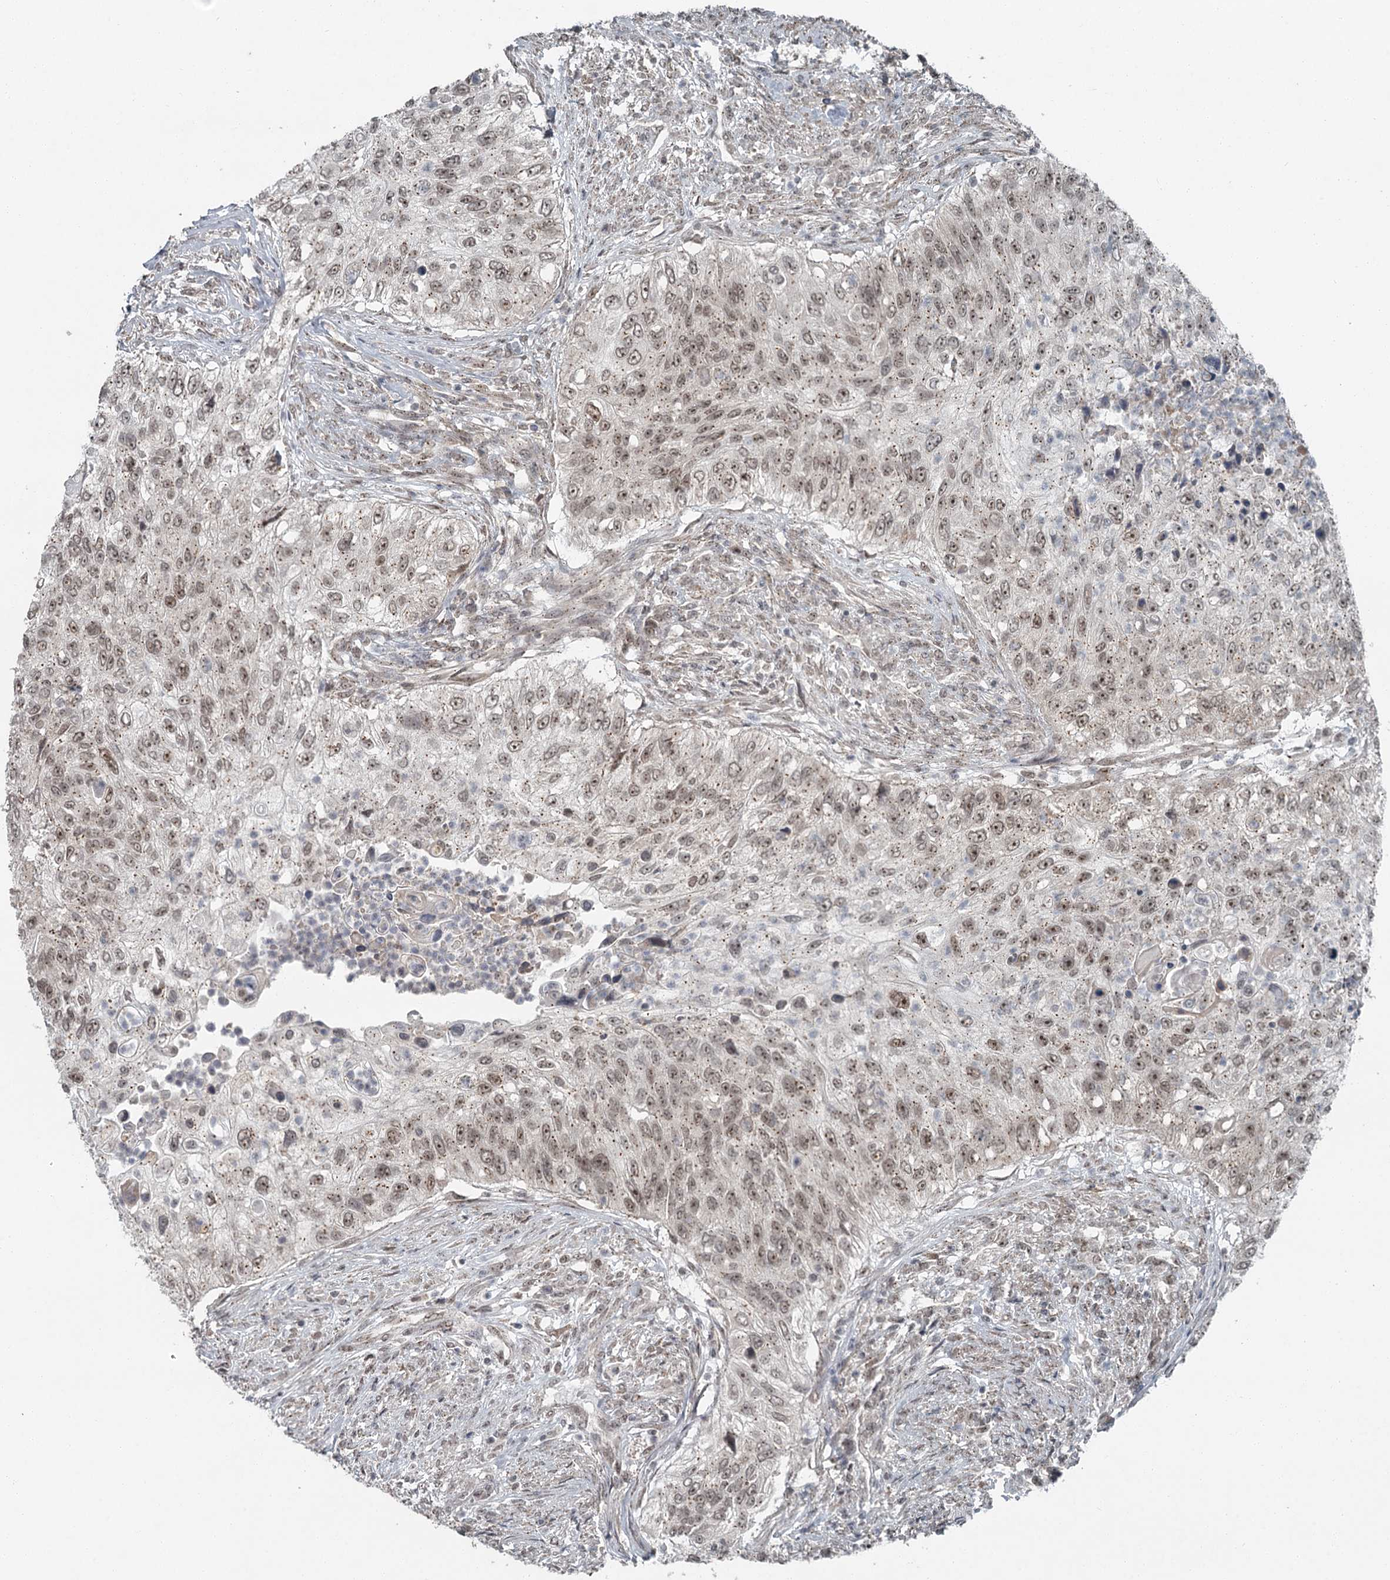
{"staining": {"intensity": "weak", "quantity": "25%-75%", "location": "nuclear"}, "tissue": "urothelial cancer", "cell_type": "Tumor cells", "image_type": "cancer", "snomed": [{"axis": "morphology", "description": "Urothelial carcinoma, High grade"}, {"axis": "topography", "description": "Urinary bladder"}], "caption": "Protein staining by immunohistochemistry (IHC) shows weak nuclear expression in about 25%-75% of tumor cells in urothelial carcinoma (high-grade). (DAB IHC with brightfield microscopy, high magnification).", "gene": "EXOSC1", "patient": {"sex": "female", "age": 60}}